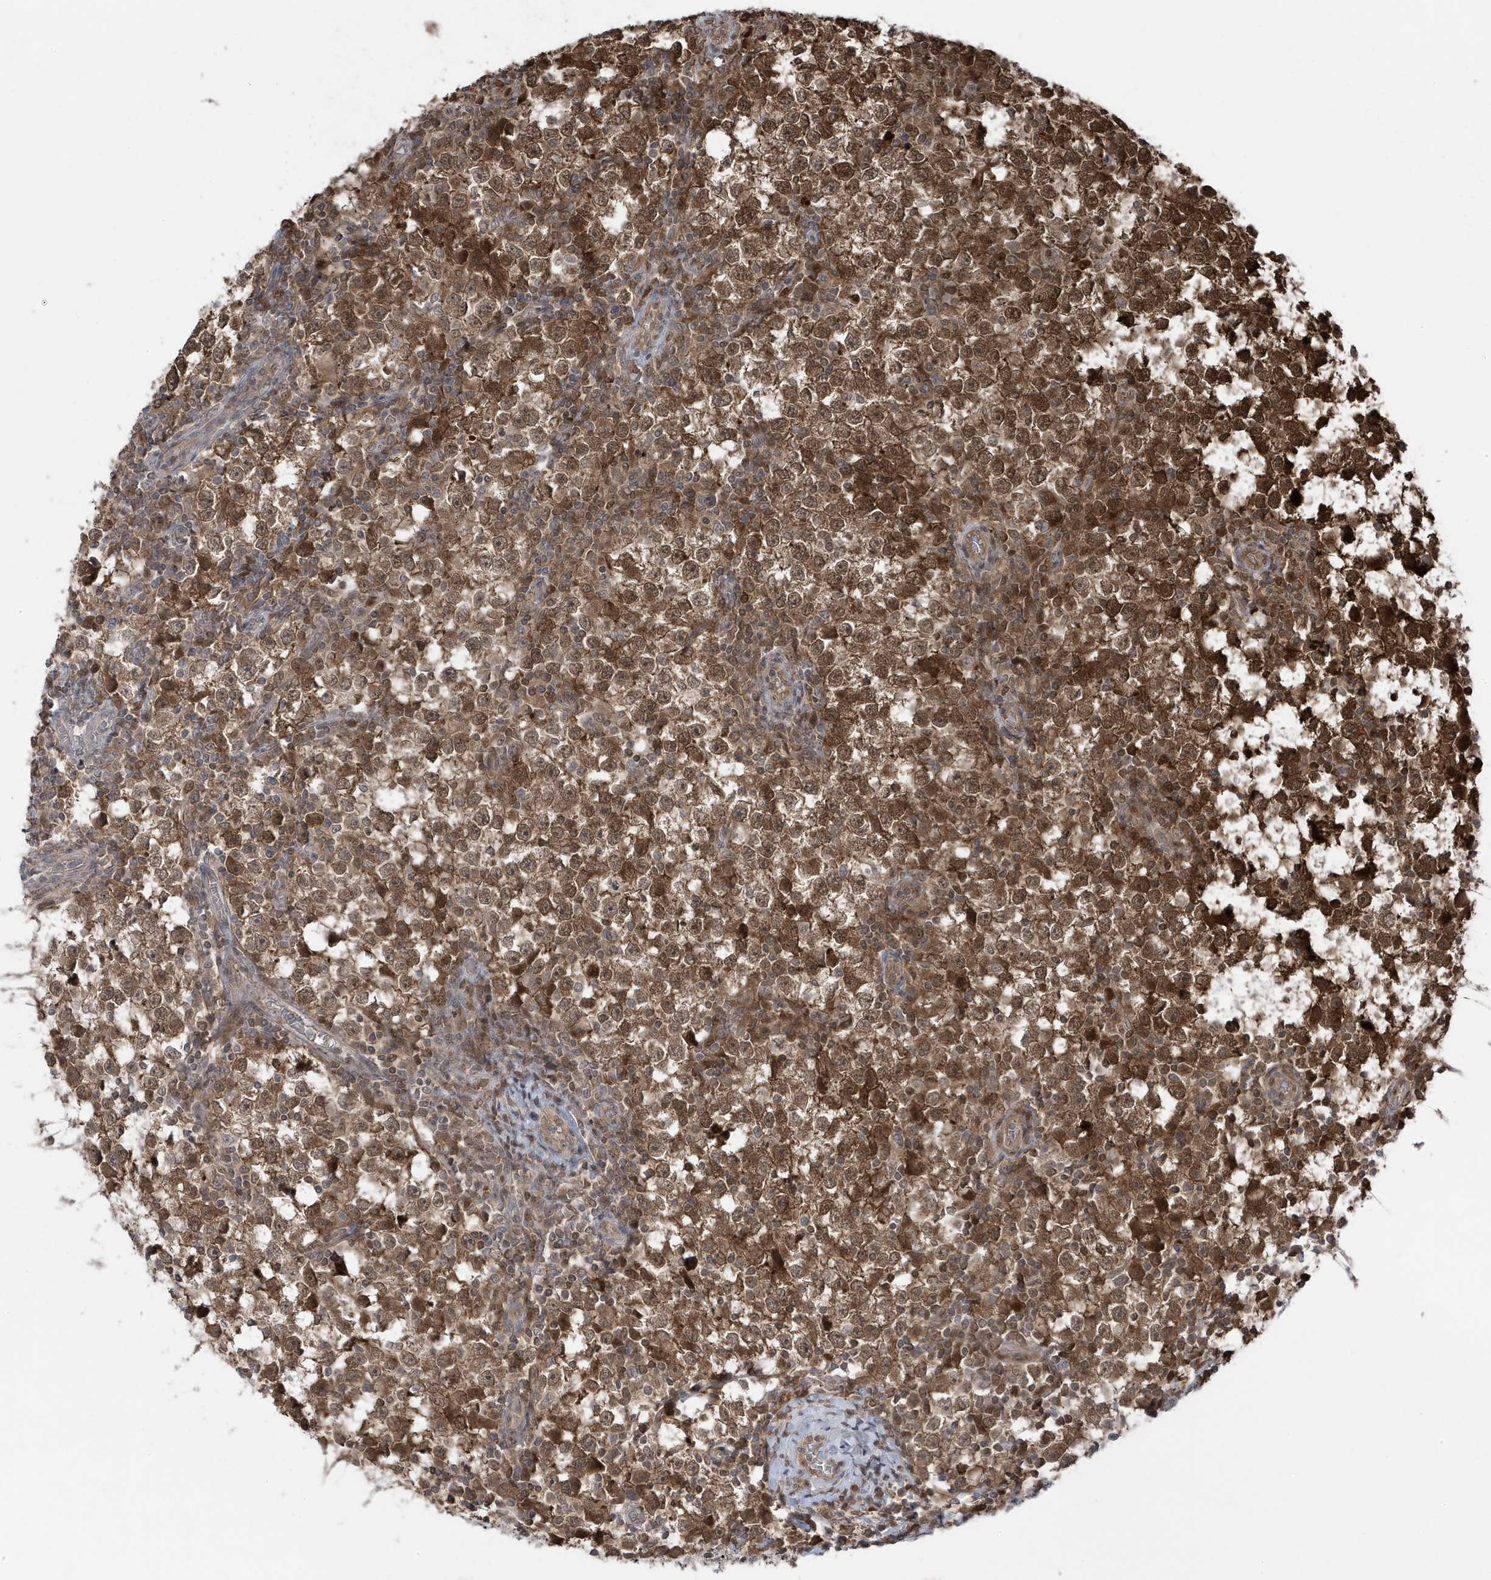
{"staining": {"intensity": "moderate", "quantity": ">75%", "location": "cytoplasmic/membranous,nuclear"}, "tissue": "testis cancer", "cell_type": "Tumor cells", "image_type": "cancer", "snomed": [{"axis": "morphology", "description": "Seminoma, NOS"}, {"axis": "topography", "description": "Testis"}], "caption": "Immunohistochemical staining of seminoma (testis) demonstrates medium levels of moderate cytoplasmic/membranous and nuclear protein staining in approximately >75% of tumor cells.", "gene": "MAPK1IP1L", "patient": {"sex": "male", "age": 65}}